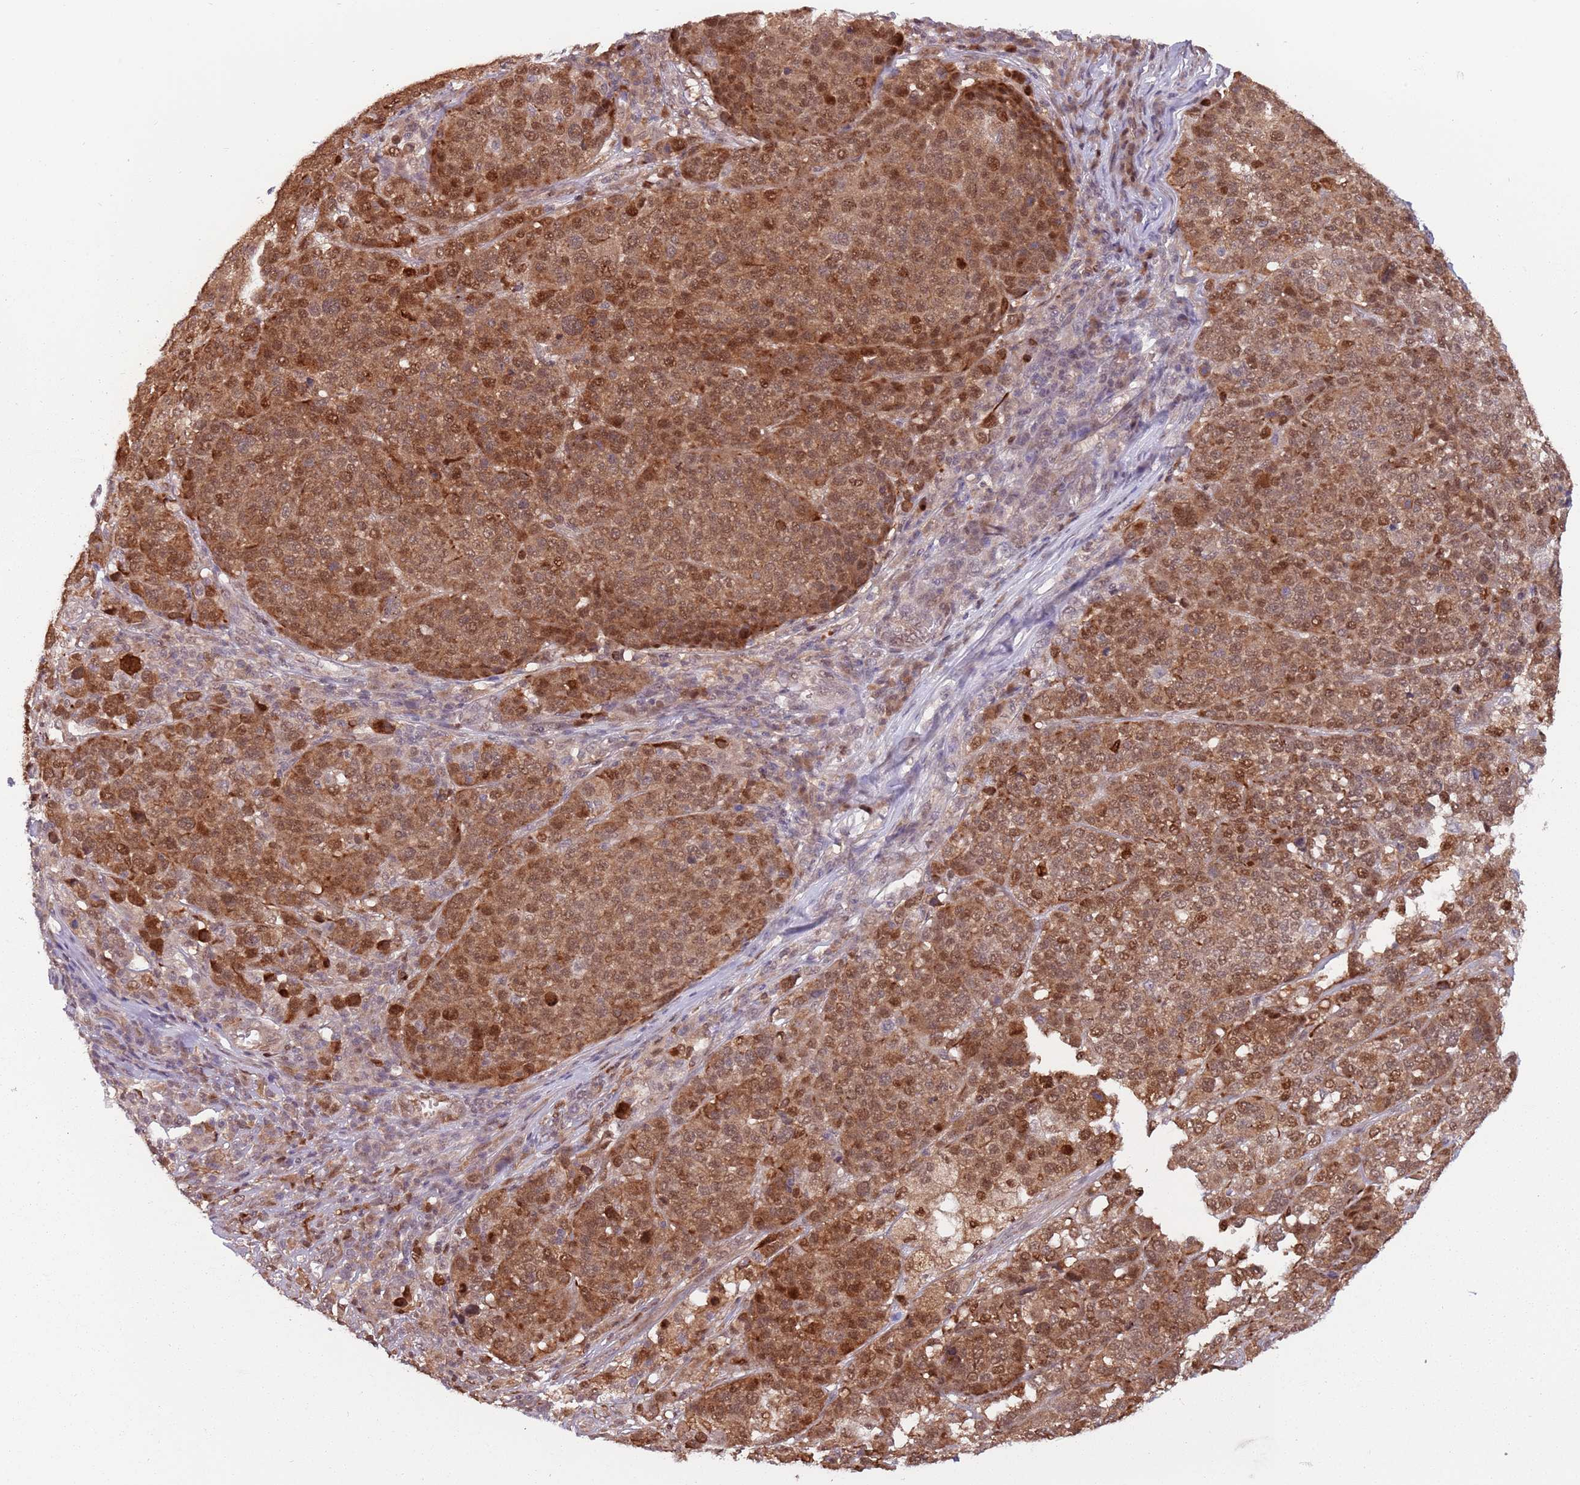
{"staining": {"intensity": "moderate", "quantity": ">75%", "location": "cytoplasmic/membranous,nuclear"}, "tissue": "melanoma", "cell_type": "Tumor cells", "image_type": "cancer", "snomed": [{"axis": "morphology", "description": "Malignant melanoma, Metastatic site"}, {"axis": "topography", "description": "Lymph node"}], "caption": "Immunohistochemistry (IHC) staining of malignant melanoma (metastatic site), which exhibits medium levels of moderate cytoplasmic/membranous and nuclear staining in approximately >75% of tumor cells indicating moderate cytoplasmic/membranous and nuclear protein staining. The staining was performed using DAB (brown) for protein detection and nuclei were counterstained in hematoxylin (blue).", "gene": "ZBTB5", "patient": {"sex": "male", "age": 44}}